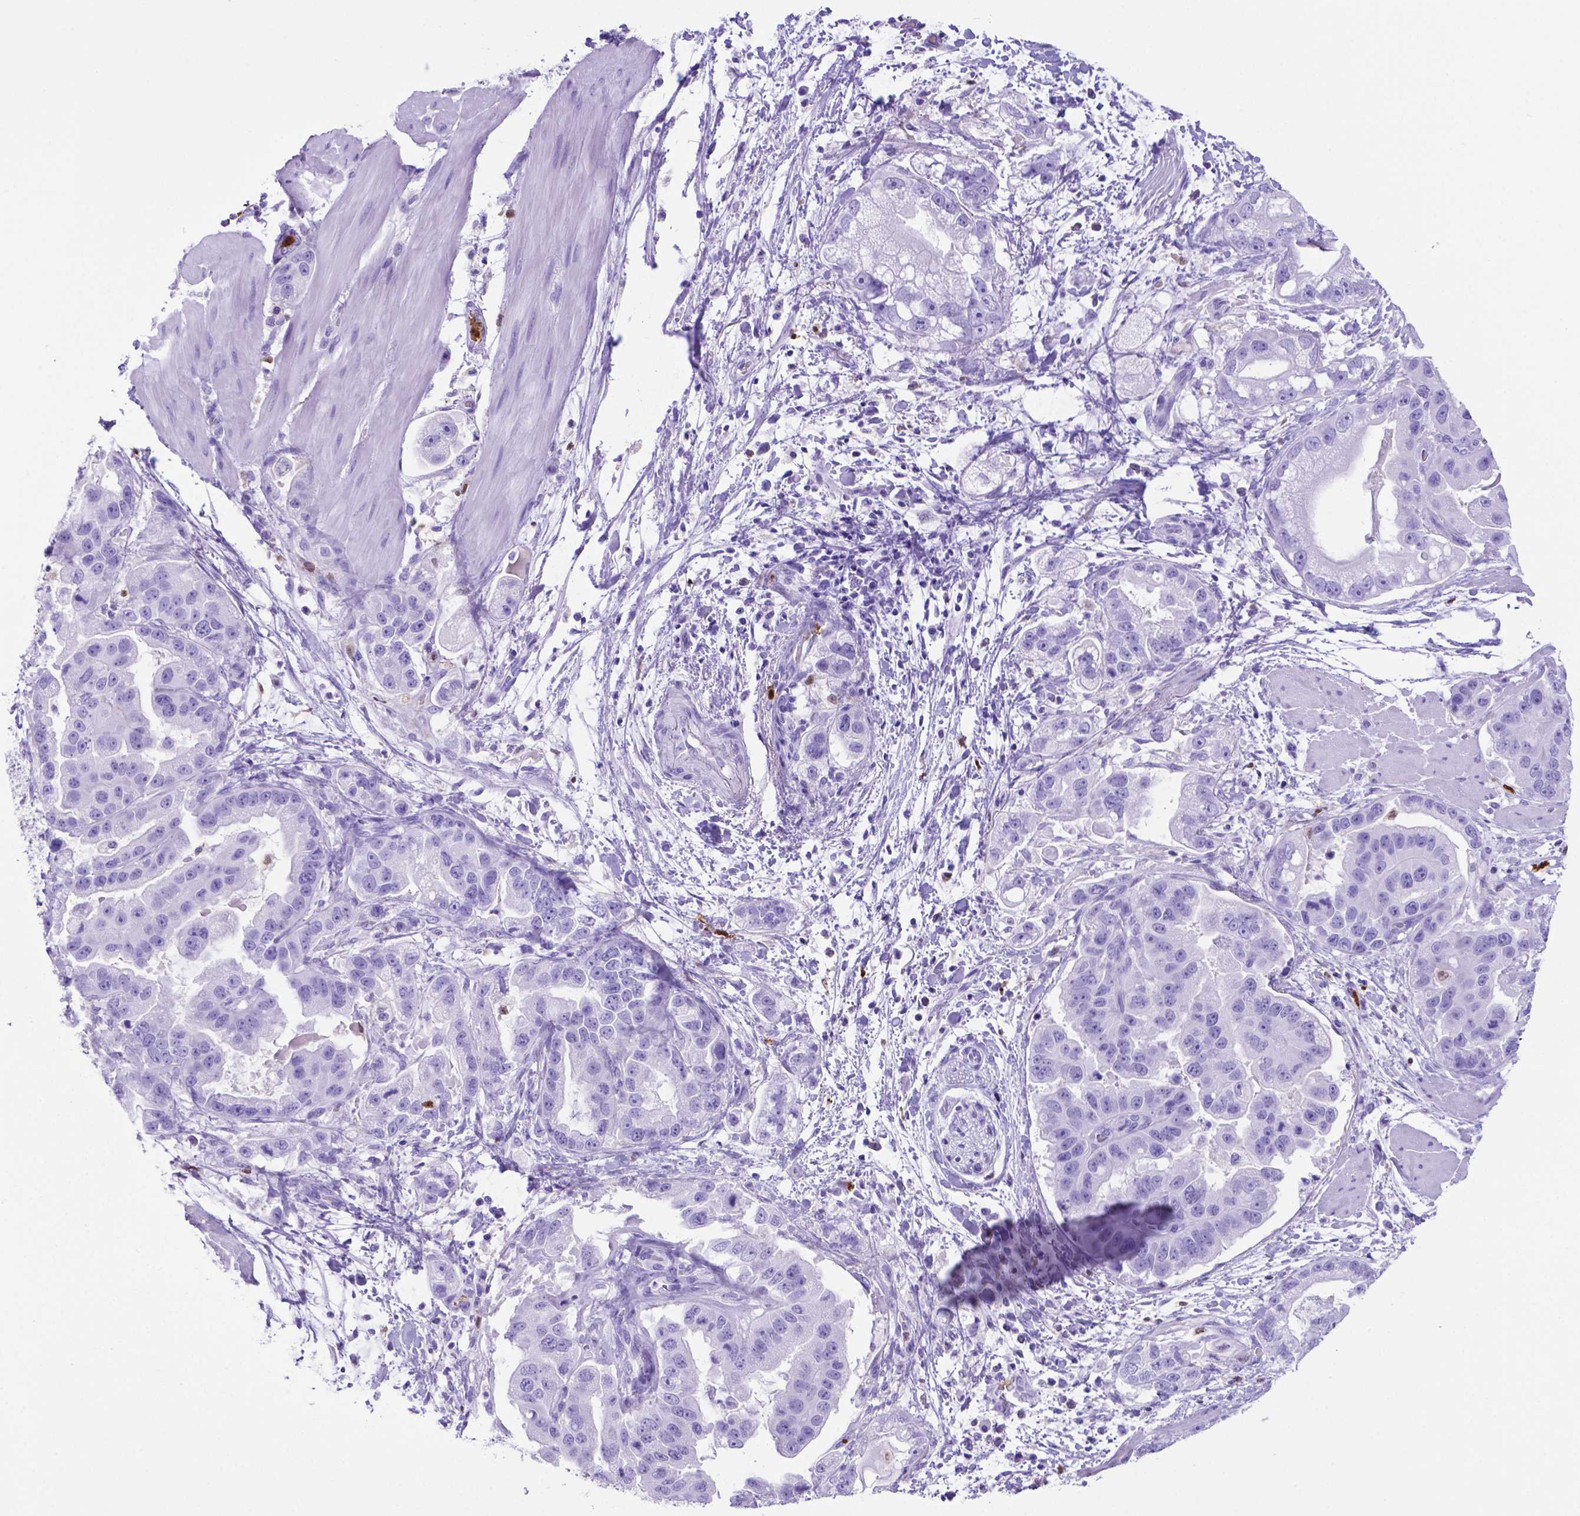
{"staining": {"intensity": "negative", "quantity": "none", "location": "none"}, "tissue": "stomach cancer", "cell_type": "Tumor cells", "image_type": "cancer", "snomed": [{"axis": "morphology", "description": "Adenocarcinoma, NOS"}, {"axis": "topography", "description": "Stomach"}], "caption": "Tumor cells are negative for brown protein staining in stomach adenocarcinoma.", "gene": "LZTR1", "patient": {"sex": "male", "age": 59}}